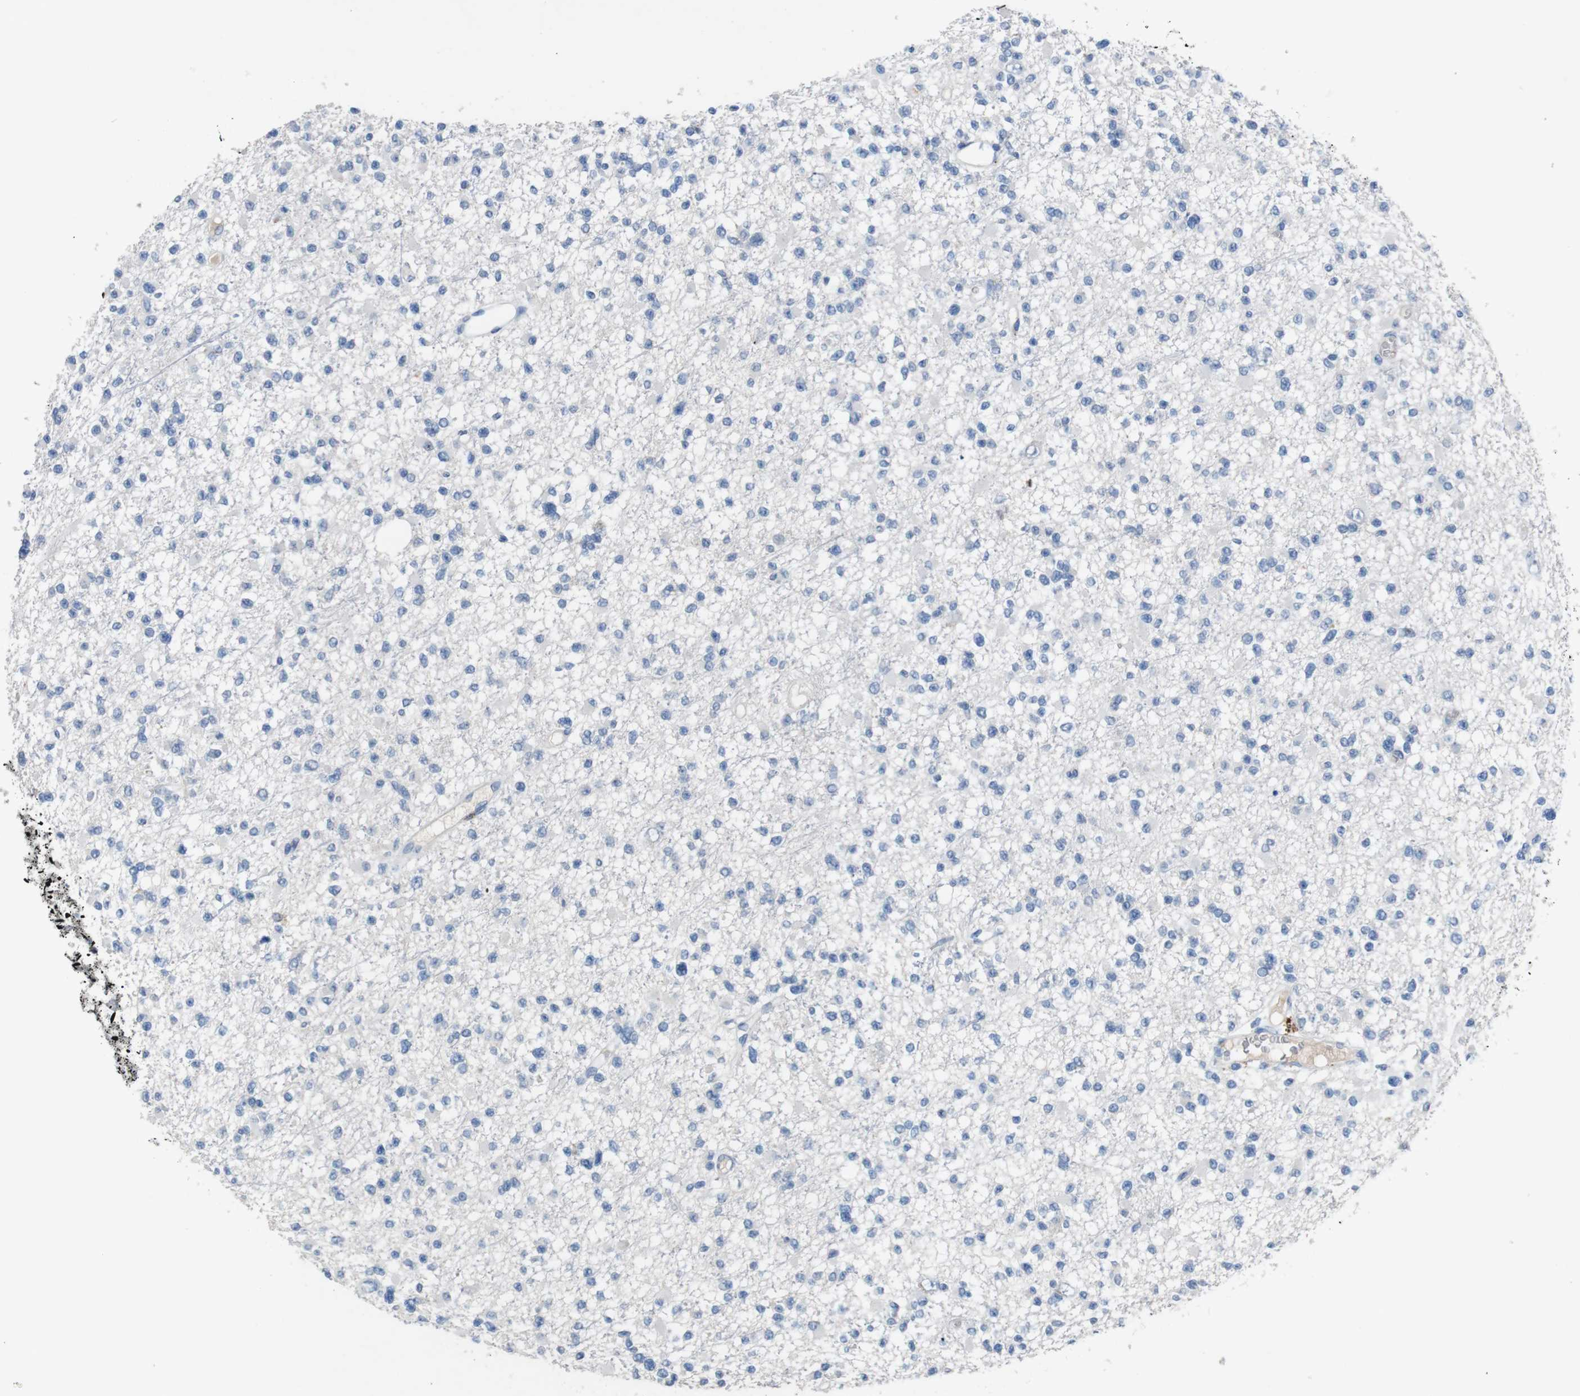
{"staining": {"intensity": "negative", "quantity": "none", "location": "none"}, "tissue": "glioma", "cell_type": "Tumor cells", "image_type": "cancer", "snomed": [{"axis": "morphology", "description": "Glioma, malignant, Low grade"}, {"axis": "topography", "description": "Brain"}], "caption": "An immunohistochemistry (IHC) histopathology image of glioma is shown. There is no staining in tumor cells of glioma.", "gene": "SLC2A8", "patient": {"sex": "female", "age": 22}}